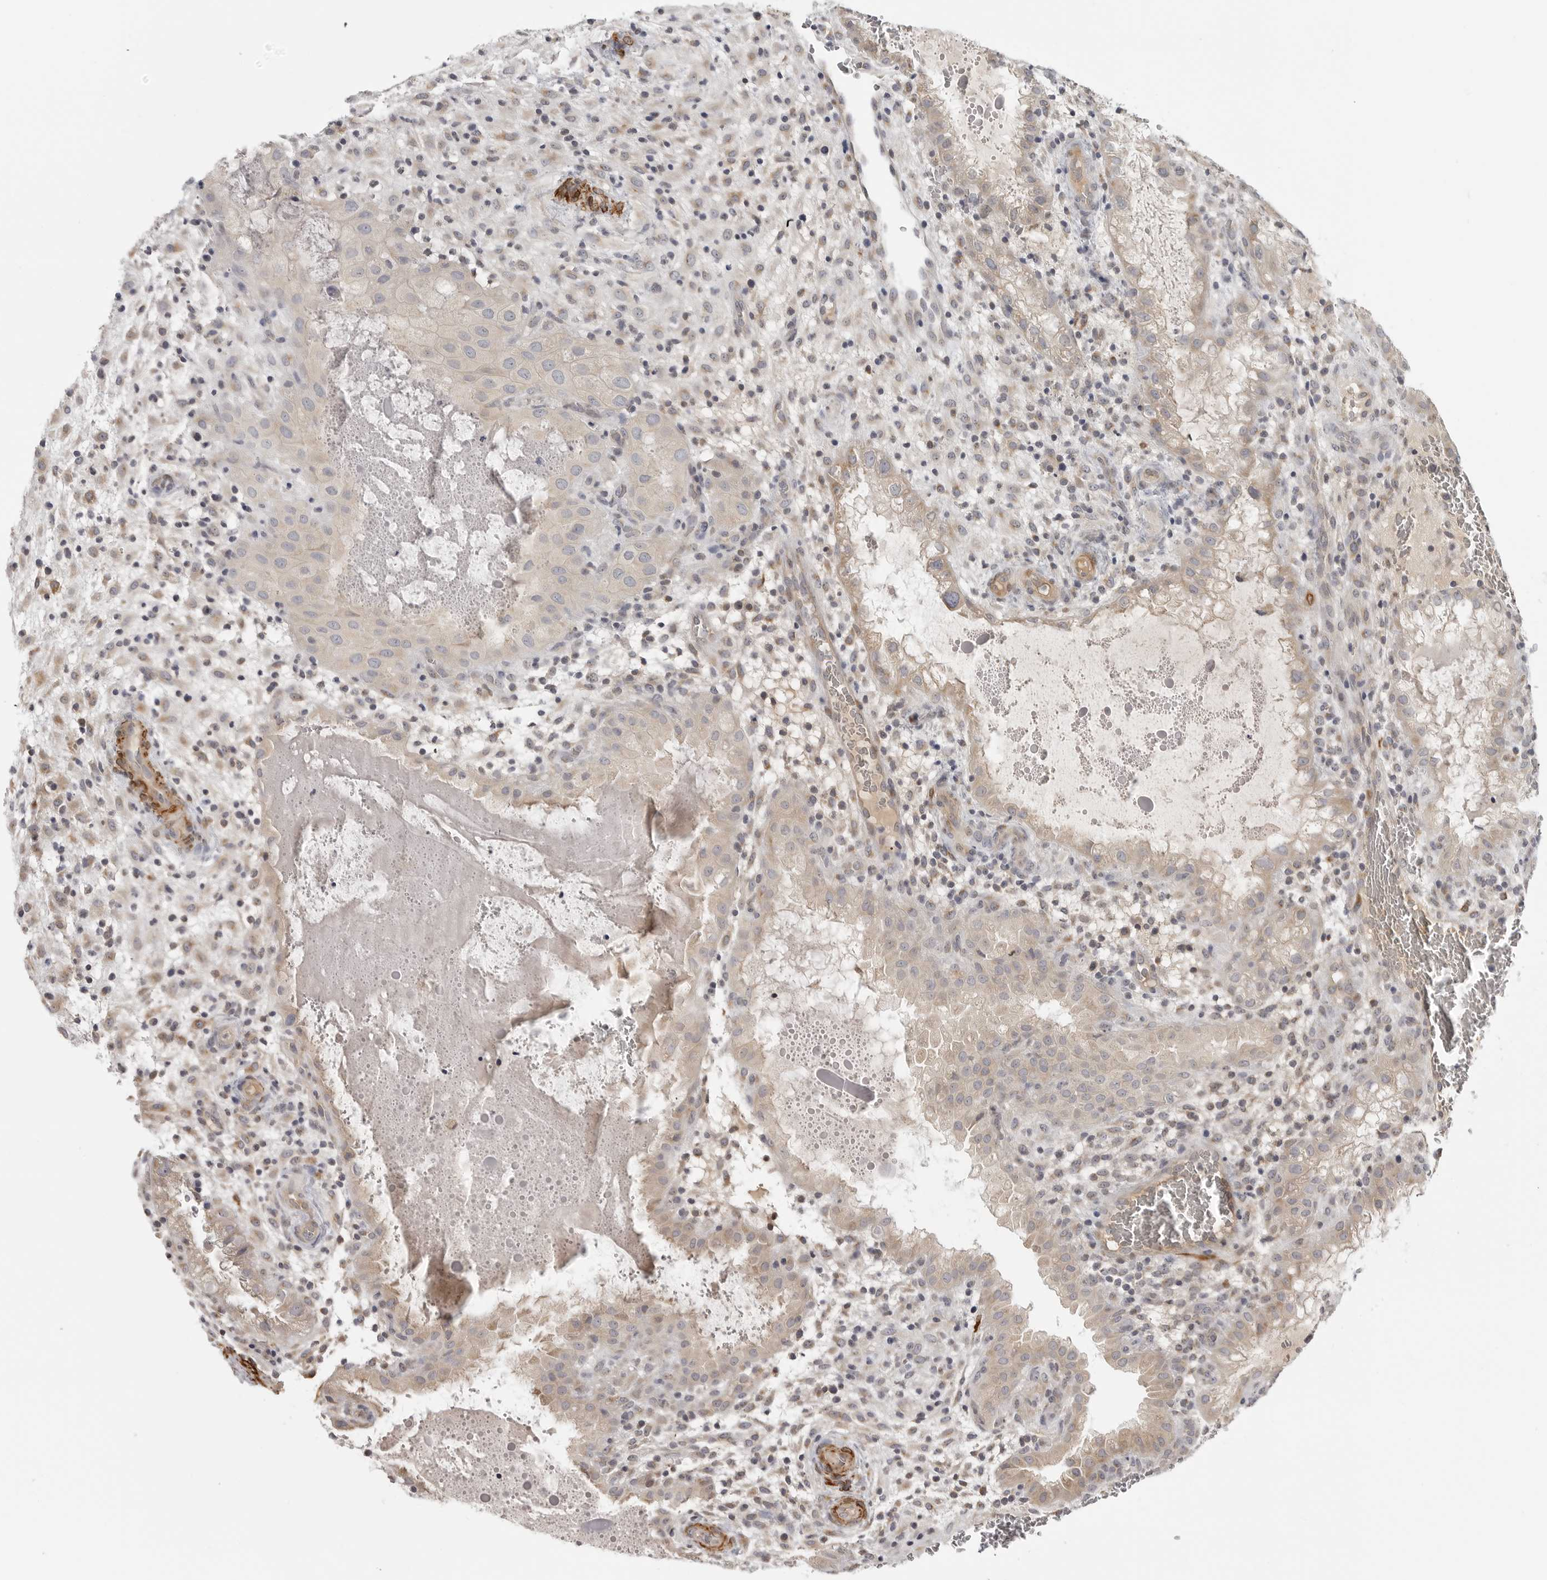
{"staining": {"intensity": "moderate", "quantity": "<25%", "location": "cytoplasmic/membranous"}, "tissue": "placenta", "cell_type": "Decidual cells", "image_type": "normal", "snomed": [{"axis": "morphology", "description": "Normal tissue, NOS"}, {"axis": "topography", "description": "Placenta"}], "caption": "About <25% of decidual cells in benign human placenta display moderate cytoplasmic/membranous protein positivity as visualized by brown immunohistochemical staining.", "gene": "MAP7D1", "patient": {"sex": "female", "age": 35}}